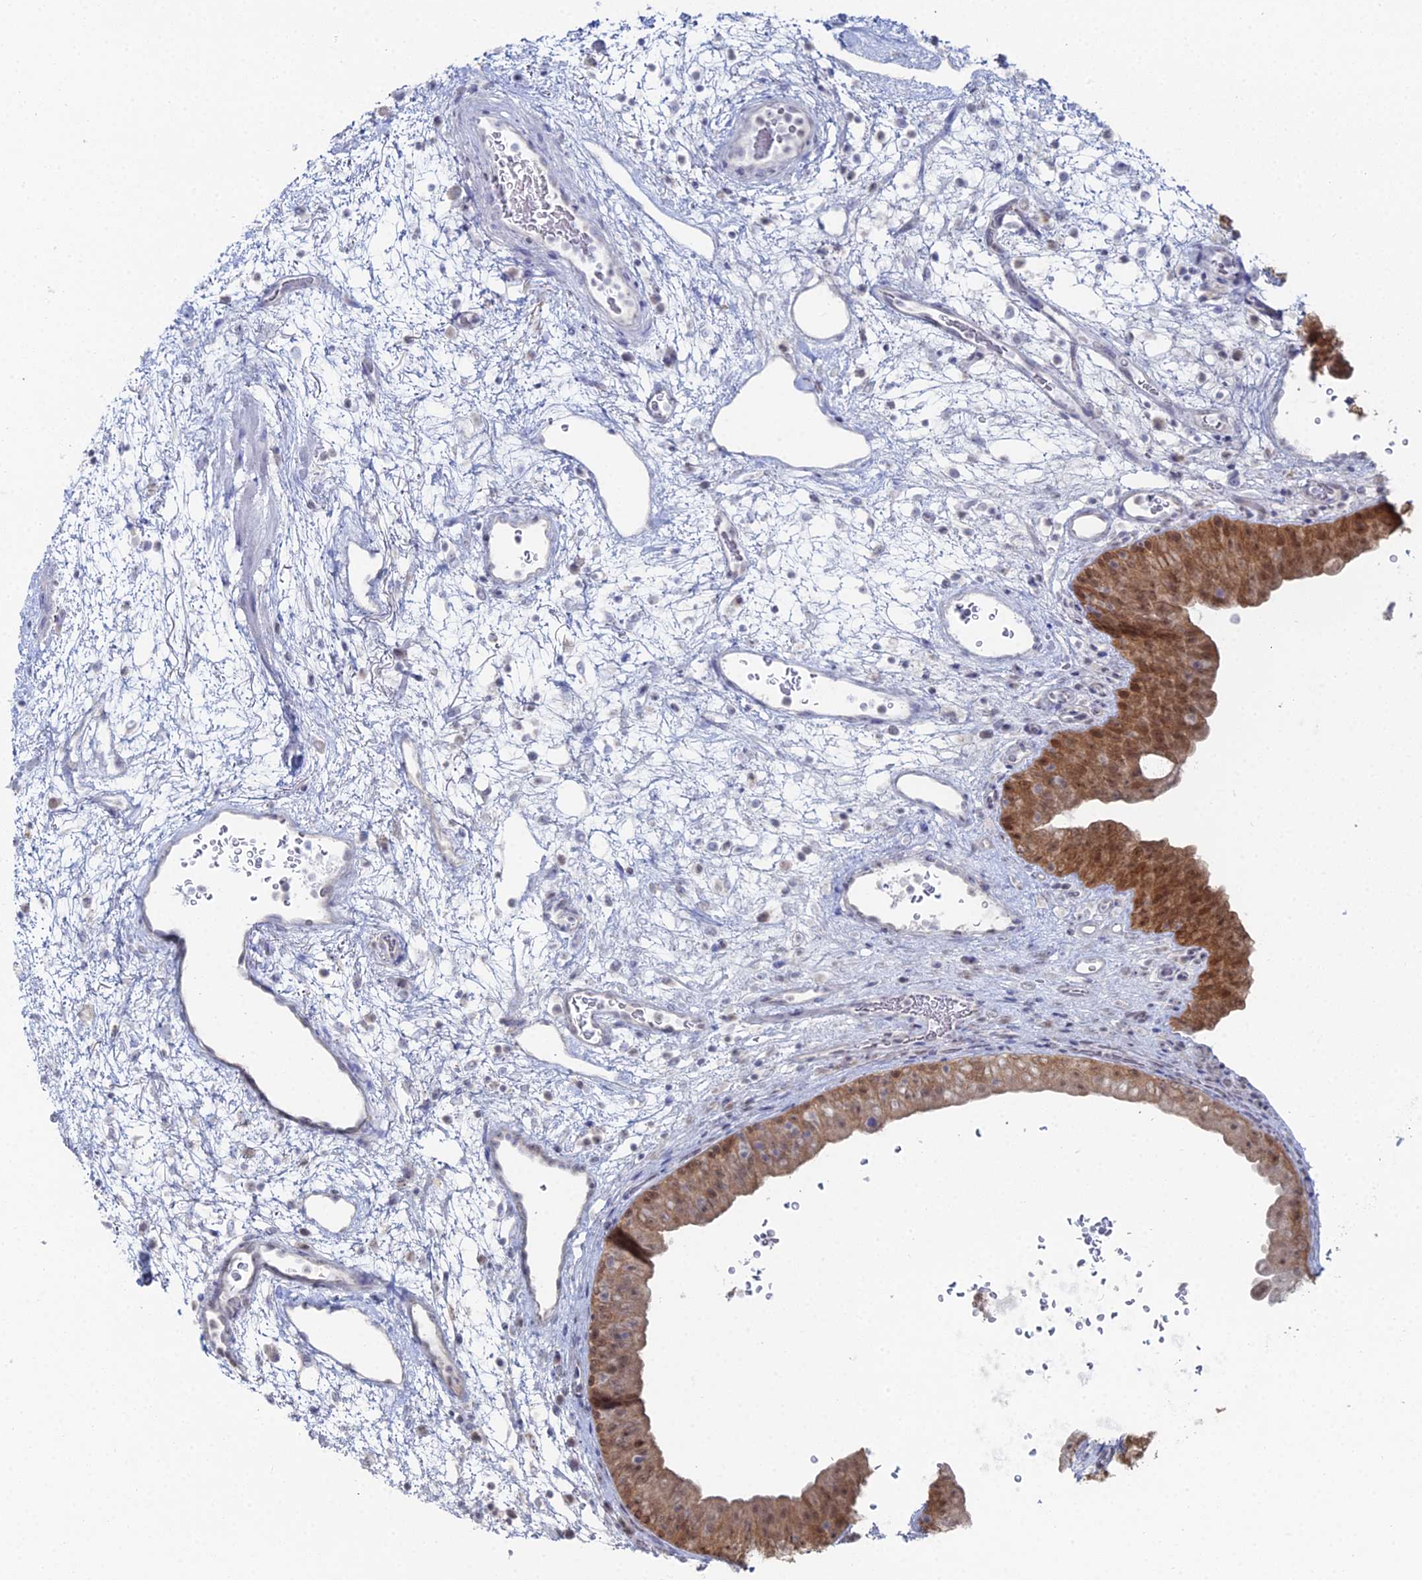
{"staining": {"intensity": "moderate", "quantity": ">75%", "location": "cytoplasmic/membranous,nuclear"}, "tissue": "urinary bladder", "cell_type": "Urothelial cells", "image_type": "normal", "snomed": [{"axis": "morphology", "description": "Normal tissue, NOS"}, {"axis": "topography", "description": "Urinary bladder"}], "caption": "IHC histopathology image of unremarkable urinary bladder: human urinary bladder stained using IHC demonstrates medium levels of moderate protein expression localized specifically in the cytoplasmic/membranous,nuclear of urothelial cells, appearing as a cytoplasmic/membranous,nuclear brown color.", "gene": "THAP4", "patient": {"sex": "male", "age": 71}}